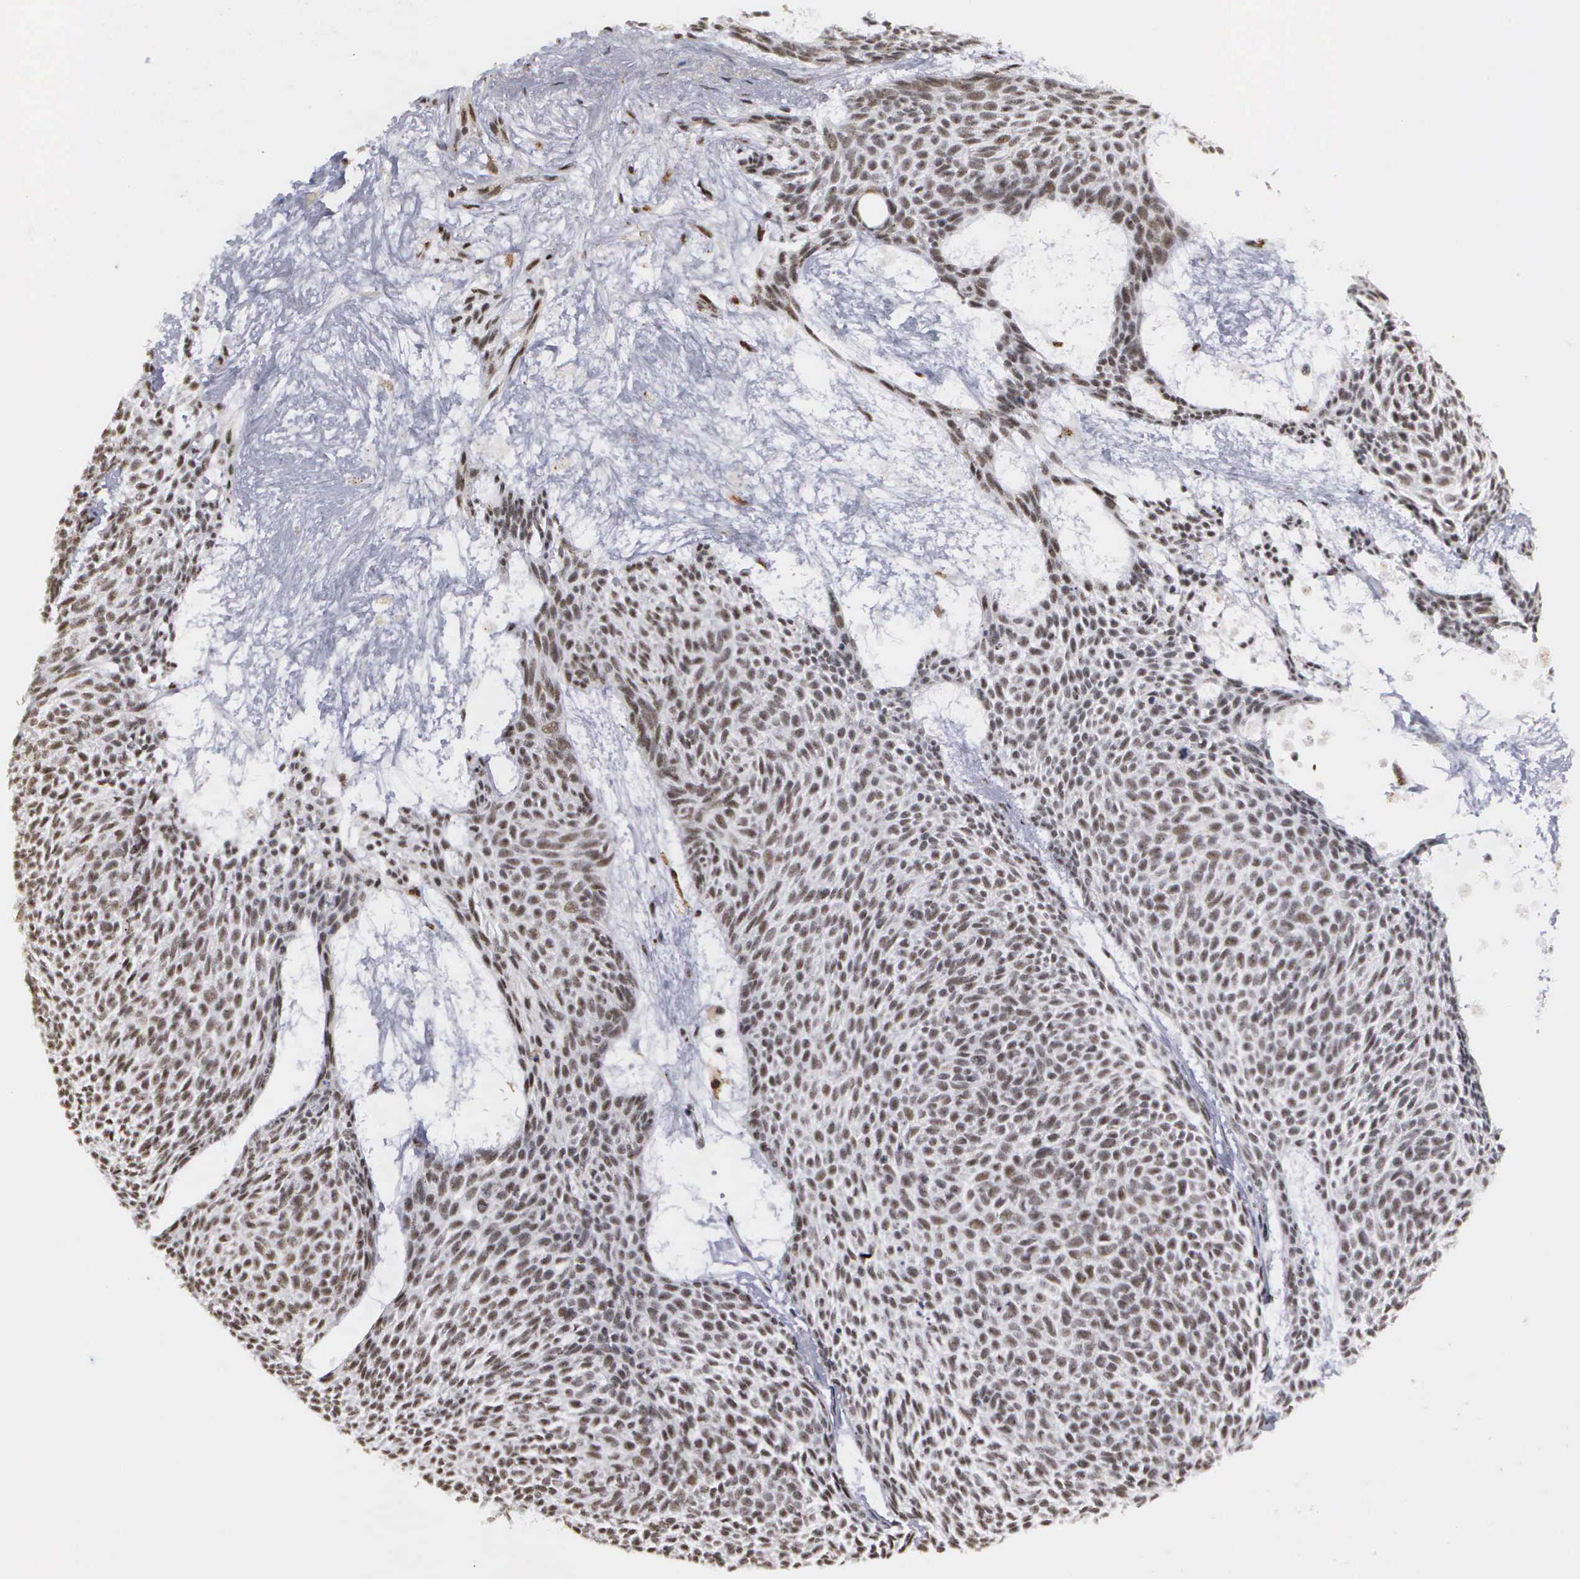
{"staining": {"intensity": "moderate", "quantity": ">75%", "location": "nuclear"}, "tissue": "skin cancer", "cell_type": "Tumor cells", "image_type": "cancer", "snomed": [{"axis": "morphology", "description": "Basal cell carcinoma"}, {"axis": "topography", "description": "Skin"}], "caption": "Skin cancer (basal cell carcinoma) stained with a protein marker displays moderate staining in tumor cells.", "gene": "GTF2A1", "patient": {"sex": "male", "age": 84}}